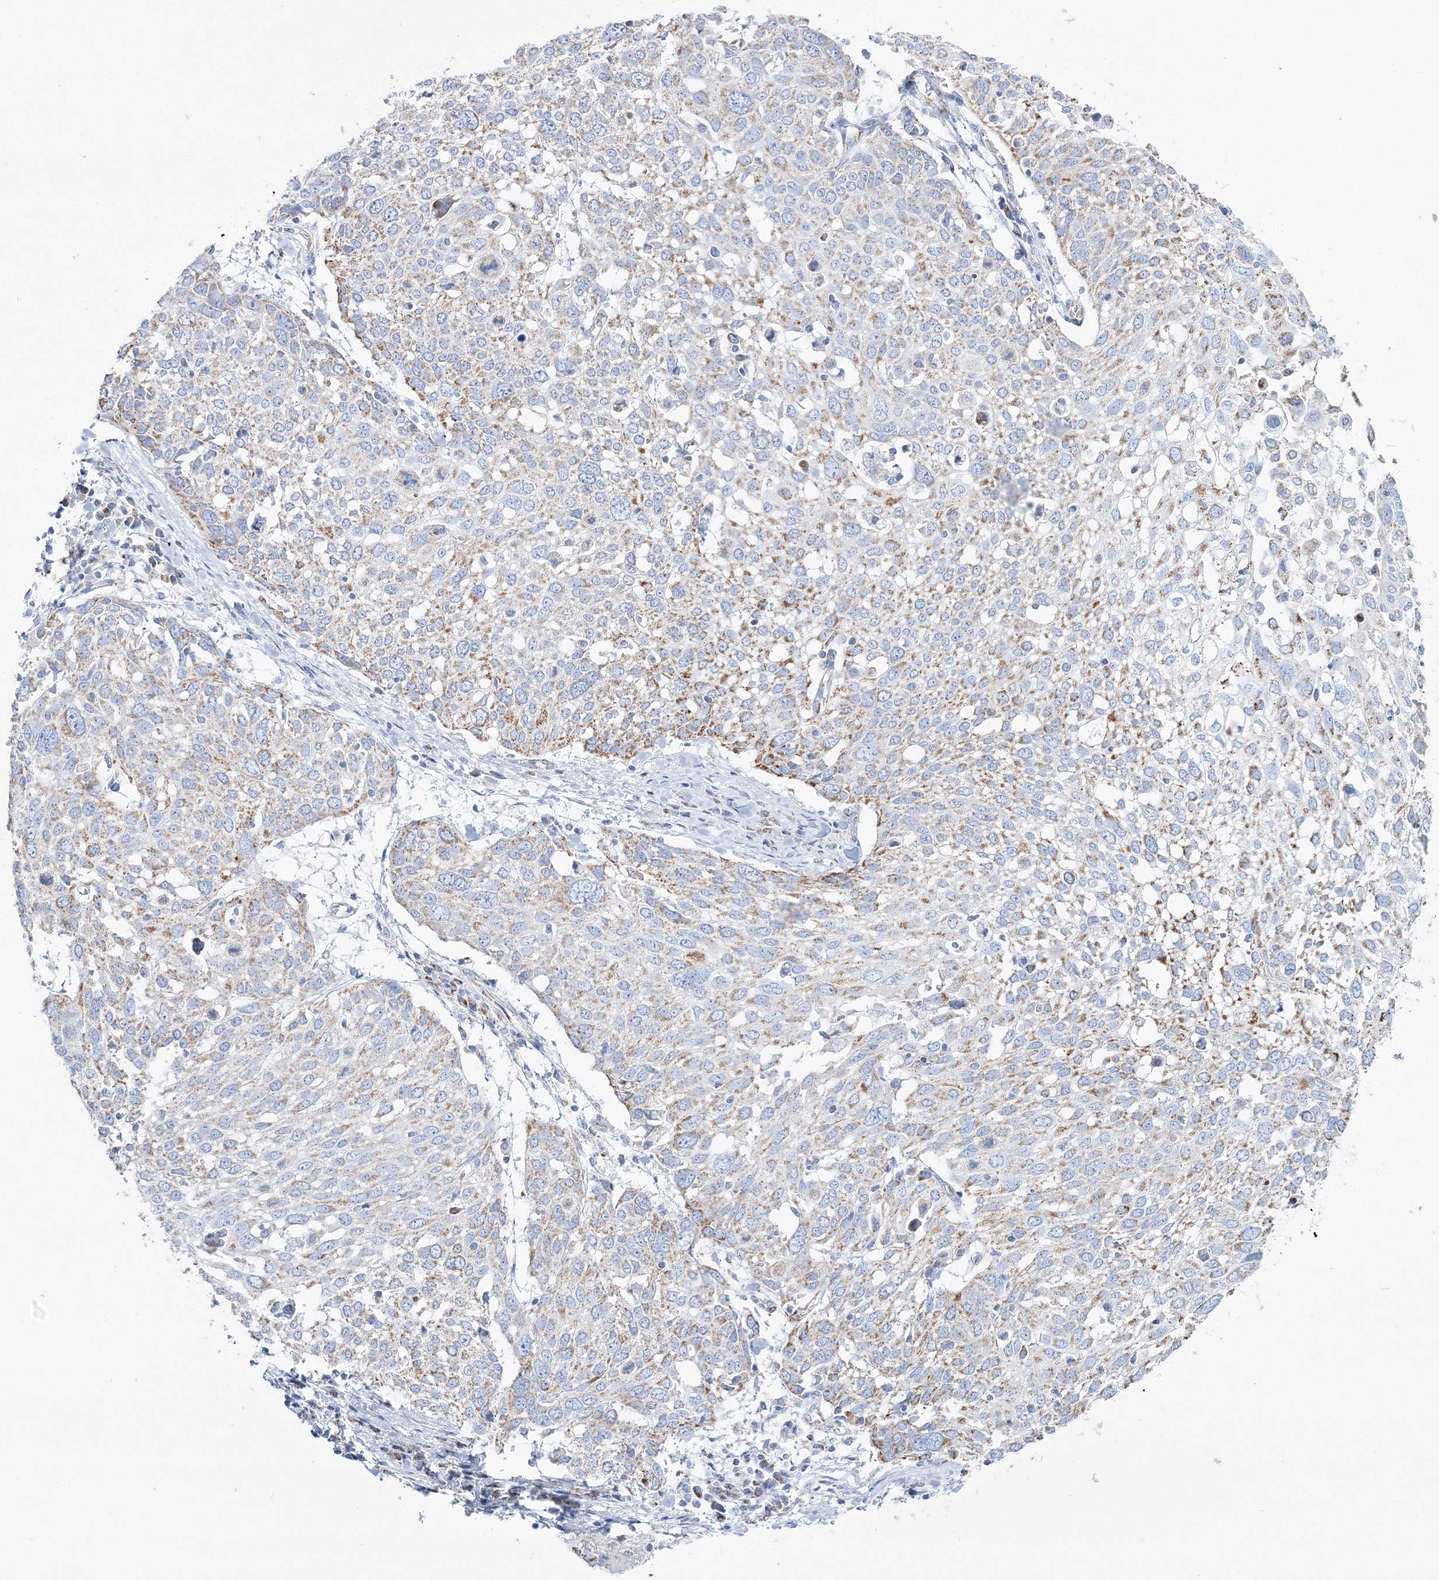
{"staining": {"intensity": "moderate", "quantity": "25%-75%", "location": "cytoplasmic/membranous"}, "tissue": "lung cancer", "cell_type": "Tumor cells", "image_type": "cancer", "snomed": [{"axis": "morphology", "description": "Squamous cell carcinoma, NOS"}, {"axis": "topography", "description": "Lung"}], "caption": "An image of human squamous cell carcinoma (lung) stained for a protein displays moderate cytoplasmic/membranous brown staining in tumor cells.", "gene": "HIBCH", "patient": {"sex": "male", "age": 65}}